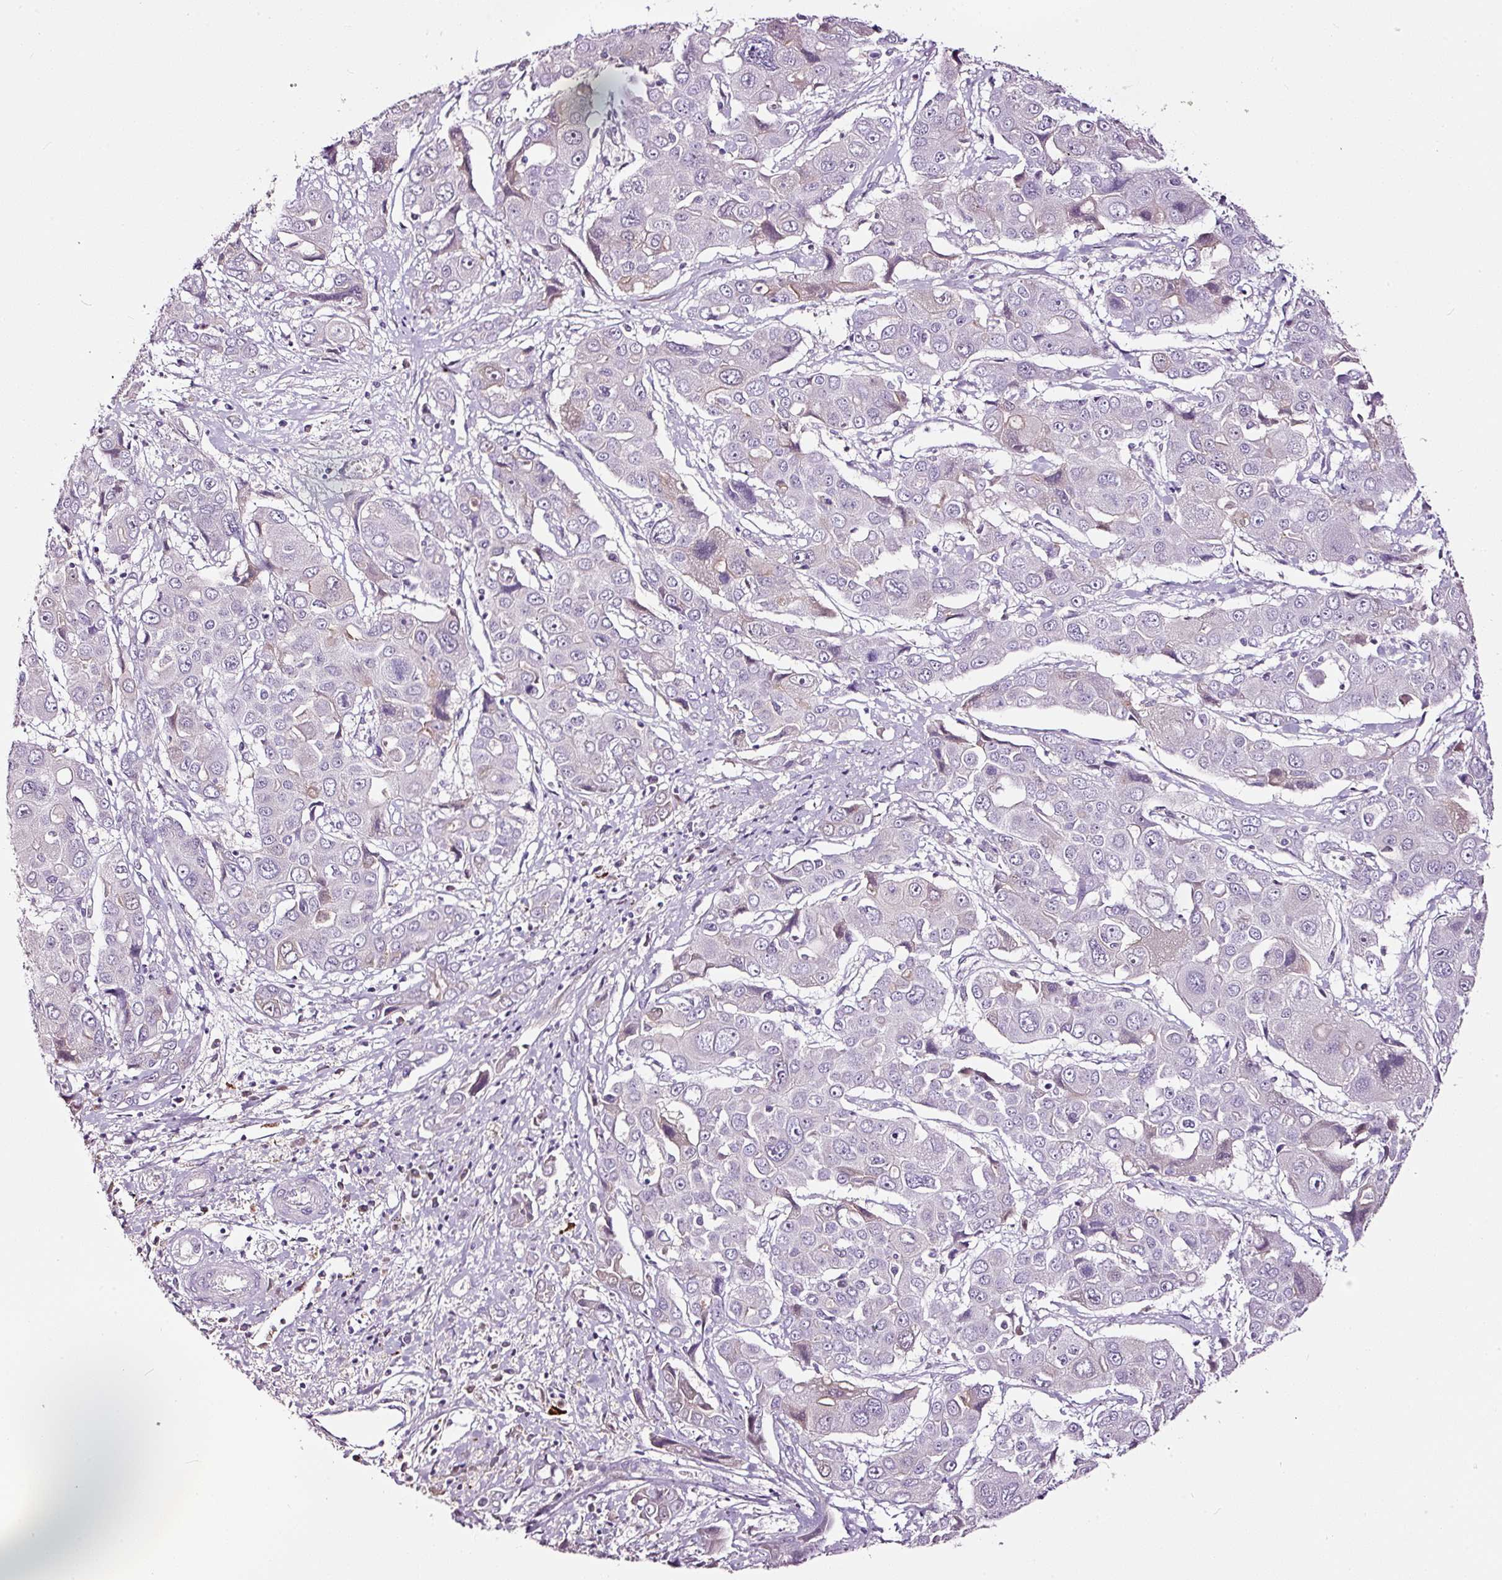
{"staining": {"intensity": "negative", "quantity": "none", "location": "none"}, "tissue": "liver cancer", "cell_type": "Tumor cells", "image_type": "cancer", "snomed": [{"axis": "morphology", "description": "Cholangiocarcinoma"}, {"axis": "topography", "description": "Liver"}], "caption": "Immunohistochemistry (IHC) of liver cancer reveals no expression in tumor cells.", "gene": "LAMP3", "patient": {"sex": "male", "age": 67}}